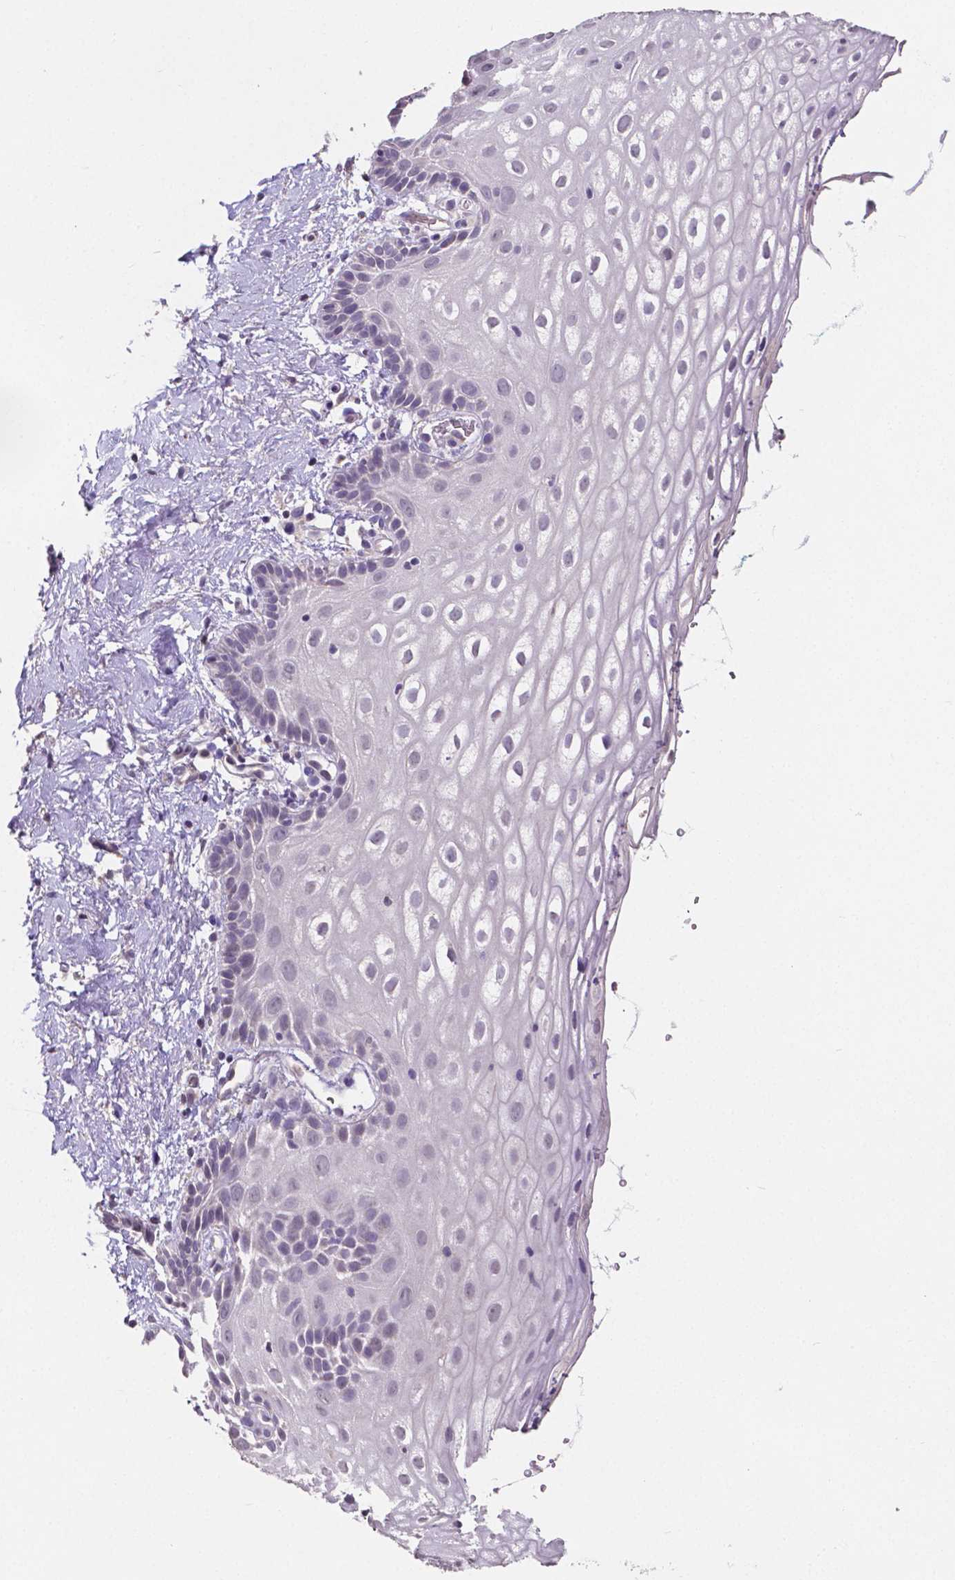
{"staining": {"intensity": "negative", "quantity": "none", "location": "none"}, "tissue": "vagina", "cell_type": "Squamous epithelial cells", "image_type": "normal", "snomed": [{"axis": "morphology", "description": "Normal tissue, NOS"}, {"axis": "morphology", "description": "Adenocarcinoma, NOS"}, {"axis": "topography", "description": "Rectum"}, {"axis": "topography", "description": "Vagina"}, {"axis": "topography", "description": "Peripheral nerve tissue"}], "caption": "Micrograph shows no protein expression in squamous epithelial cells of benign vagina.", "gene": "ELAVL2", "patient": {"sex": "female", "age": 71}}